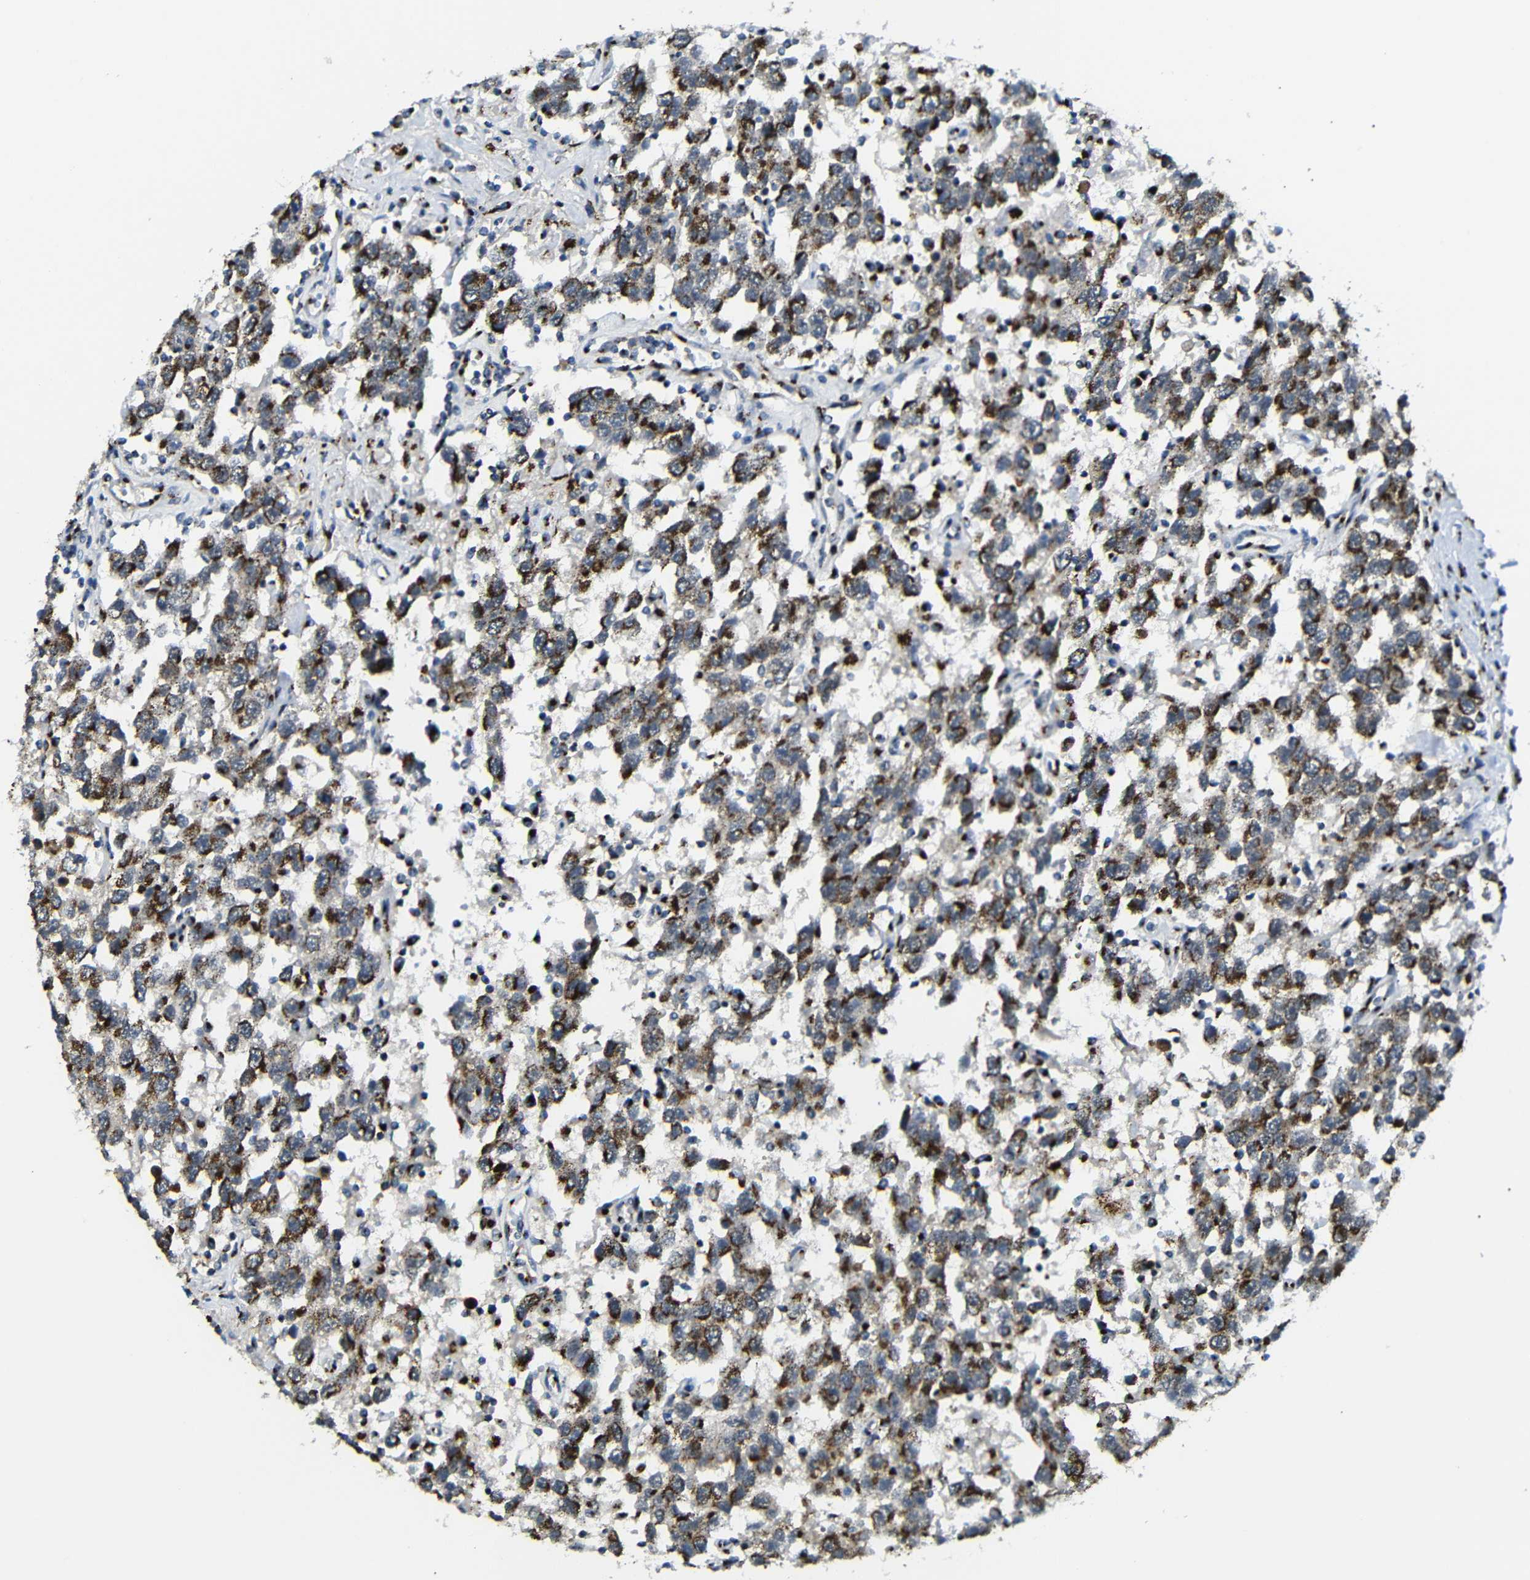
{"staining": {"intensity": "strong", "quantity": ">75%", "location": "cytoplasmic/membranous"}, "tissue": "testis cancer", "cell_type": "Tumor cells", "image_type": "cancer", "snomed": [{"axis": "morphology", "description": "Seminoma, NOS"}, {"axis": "topography", "description": "Testis"}], "caption": "A brown stain shows strong cytoplasmic/membranous expression of a protein in human testis seminoma tumor cells. (Brightfield microscopy of DAB IHC at high magnification).", "gene": "TGOLN2", "patient": {"sex": "male", "age": 41}}